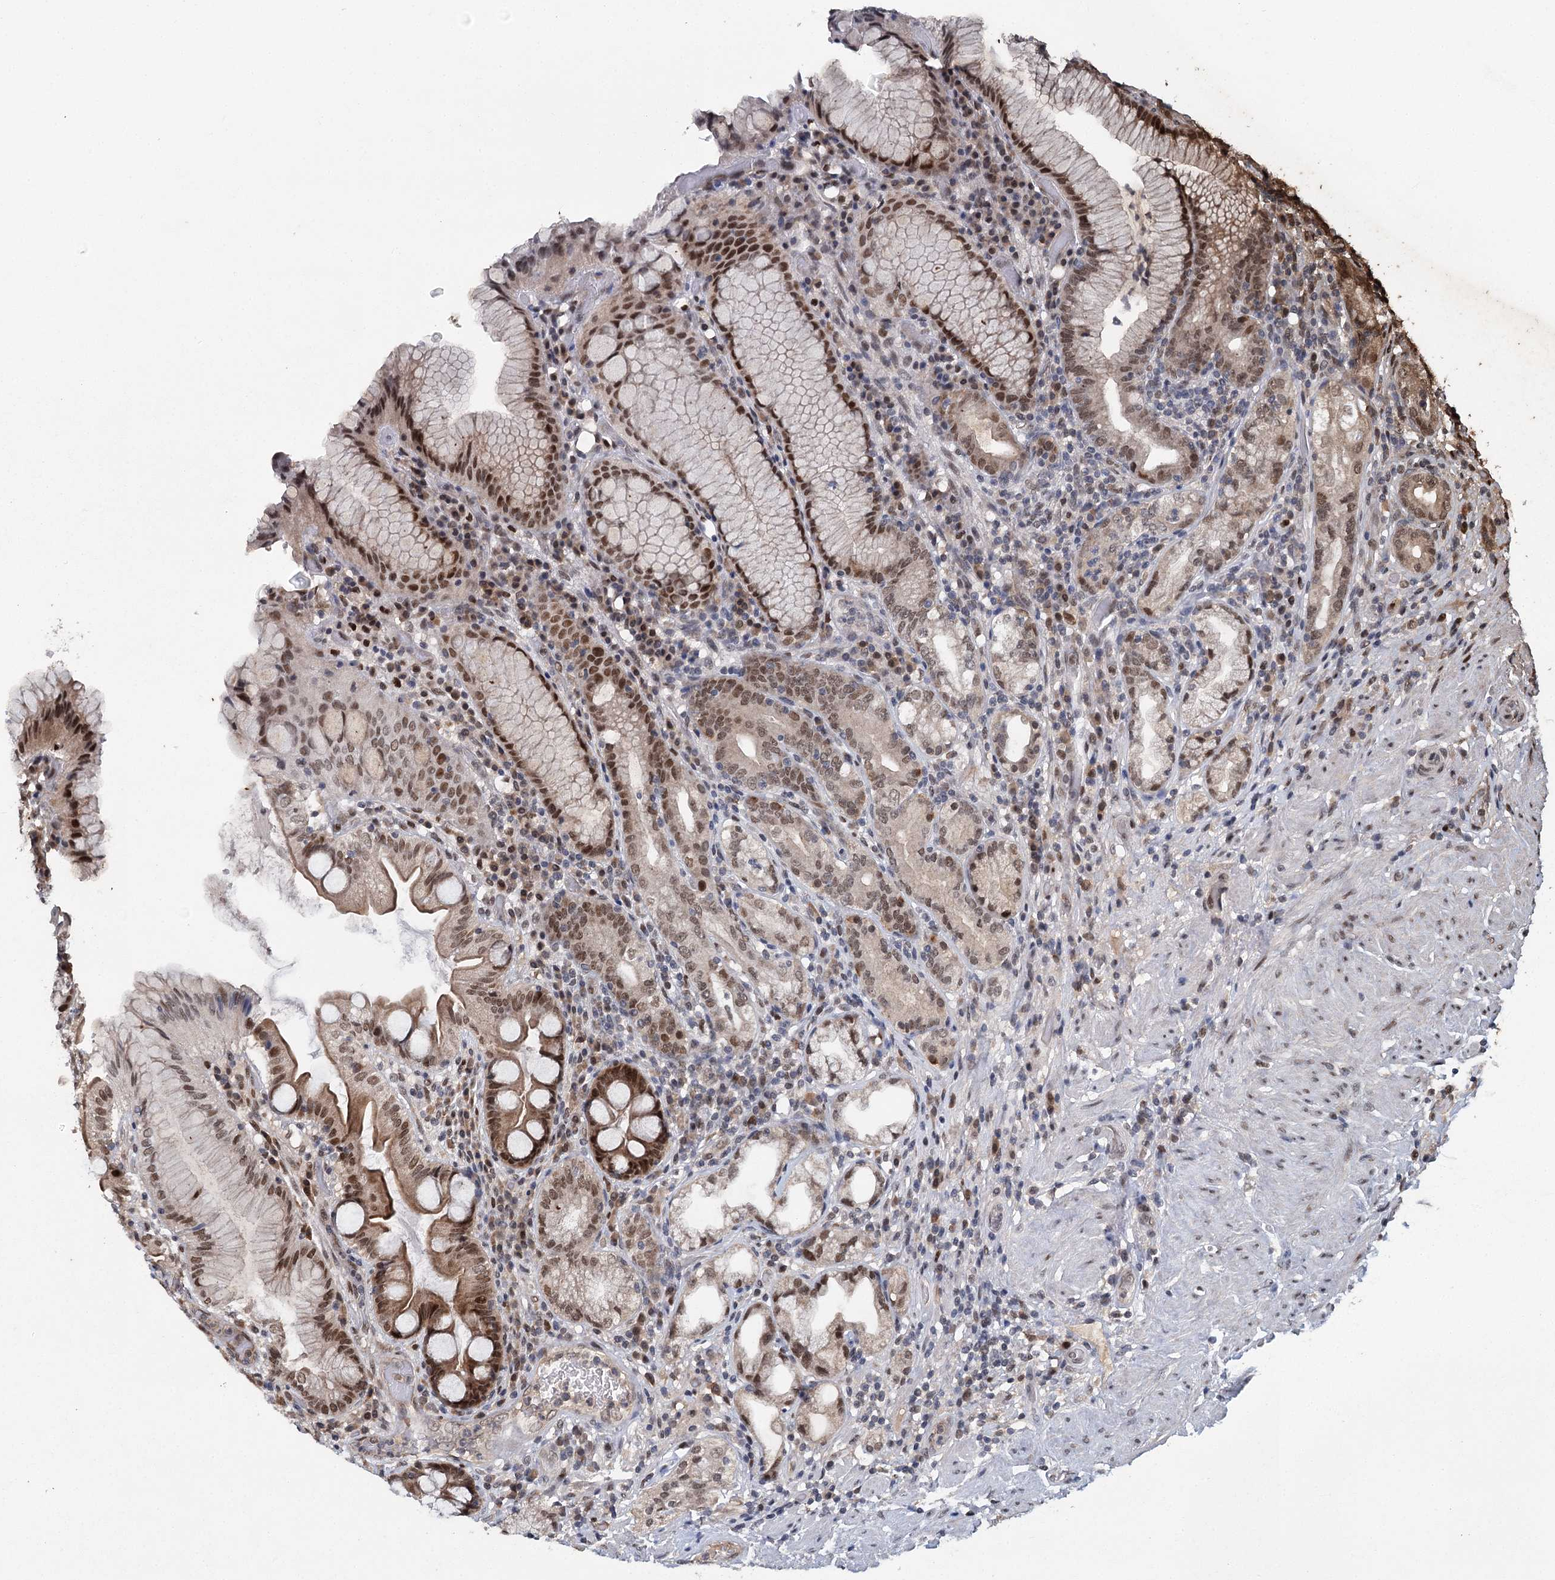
{"staining": {"intensity": "moderate", "quantity": ">75%", "location": "cytoplasmic/membranous,nuclear"}, "tissue": "stomach", "cell_type": "Glandular cells", "image_type": "normal", "snomed": [{"axis": "morphology", "description": "Normal tissue, NOS"}, {"axis": "topography", "description": "Stomach, upper"}, {"axis": "topography", "description": "Stomach, lower"}], "caption": "Glandular cells show moderate cytoplasmic/membranous,nuclear expression in approximately >75% of cells in unremarkable stomach. The staining was performed using DAB (3,3'-diaminobenzidine), with brown indicating positive protein expression. Nuclei are stained blue with hematoxylin.", "gene": "MYG1", "patient": {"sex": "female", "age": 76}}